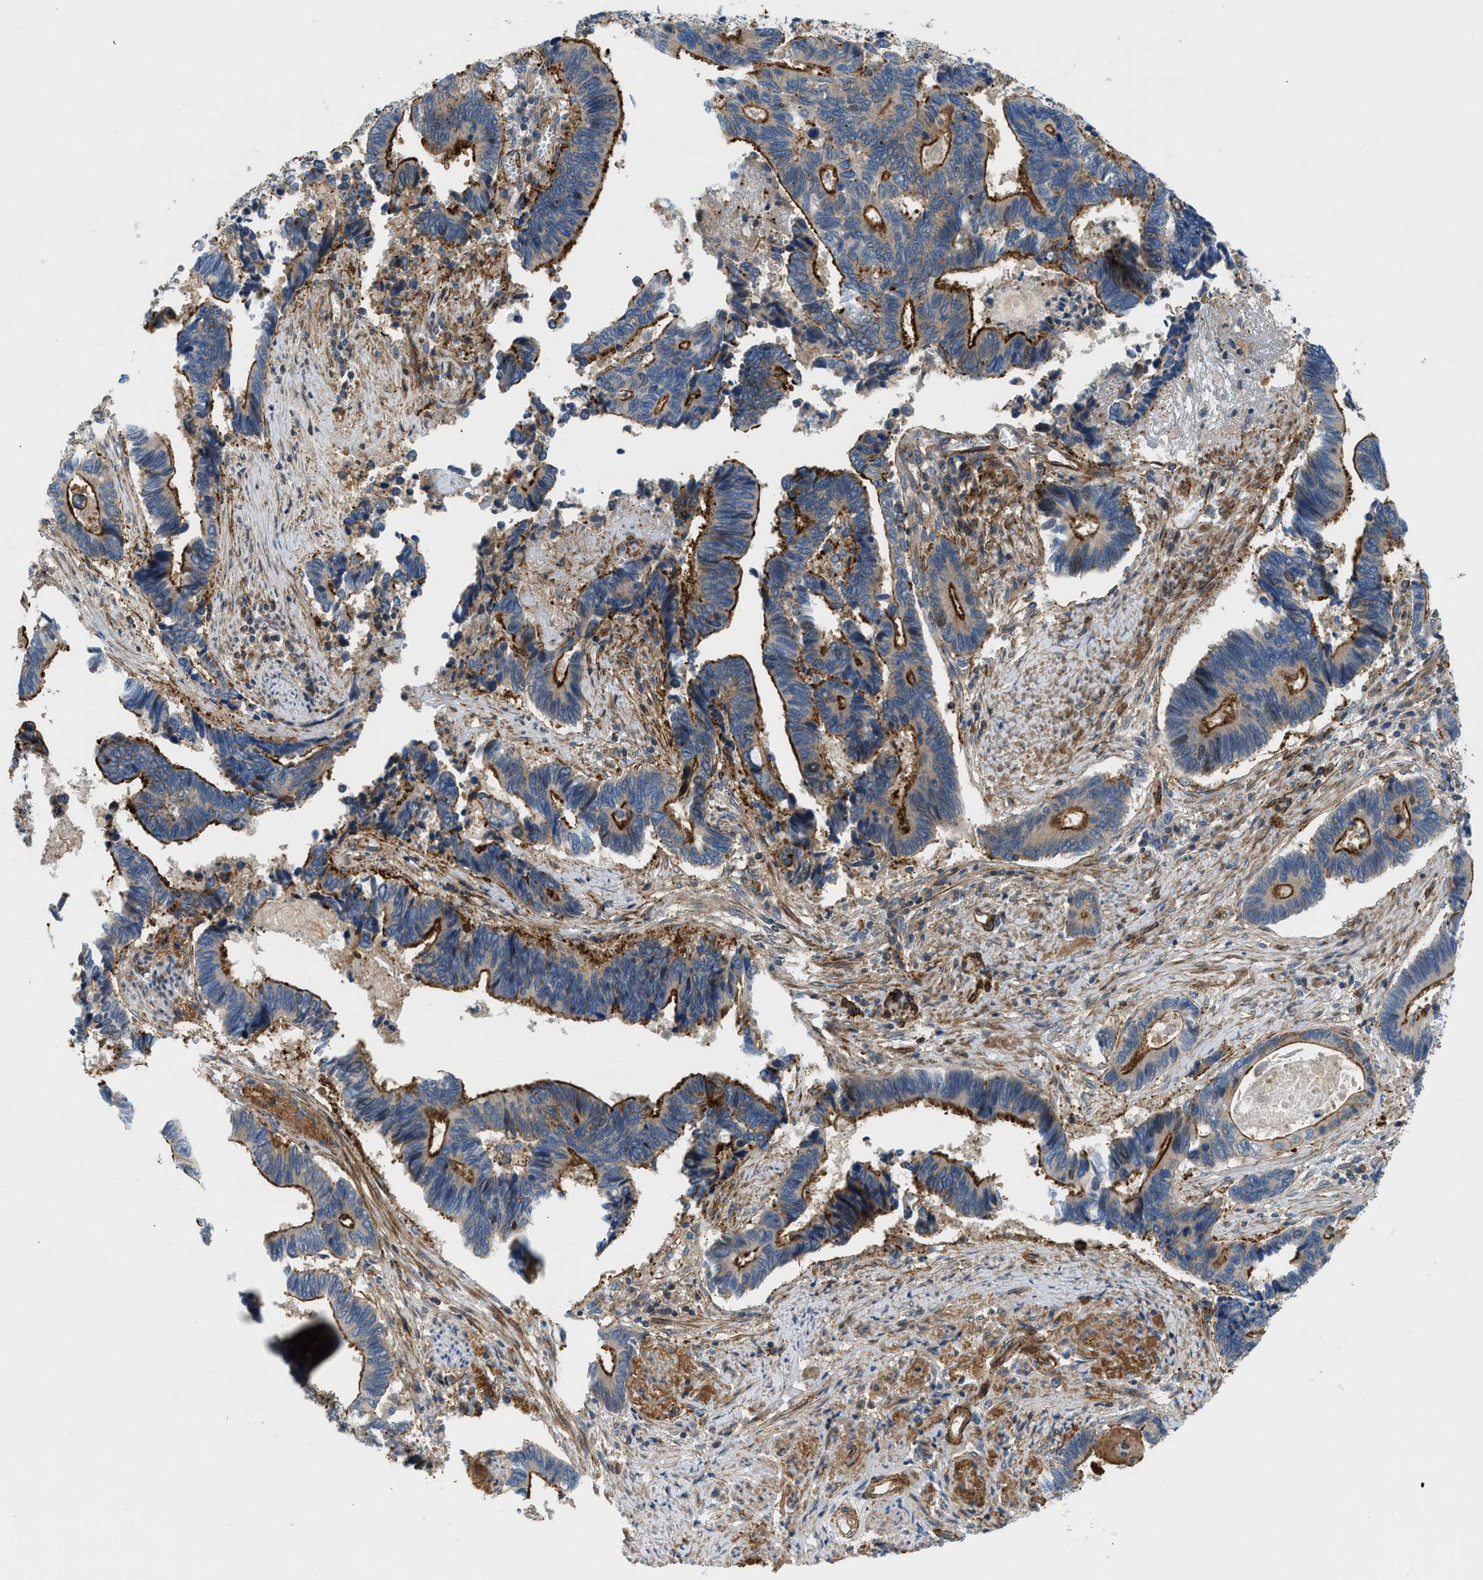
{"staining": {"intensity": "strong", "quantity": ">75%", "location": "cytoplasmic/membranous"}, "tissue": "pancreatic cancer", "cell_type": "Tumor cells", "image_type": "cancer", "snomed": [{"axis": "morphology", "description": "Adenocarcinoma, NOS"}, {"axis": "topography", "description": "Pancreas"}], "caption": "Human pancreatic cancer (adenocarcinoma) stained with a protein marker demonstrates strong staining in tumor cells.", "gene": "NYNRIN", "patient": {"sex": "female", "age": 70}}